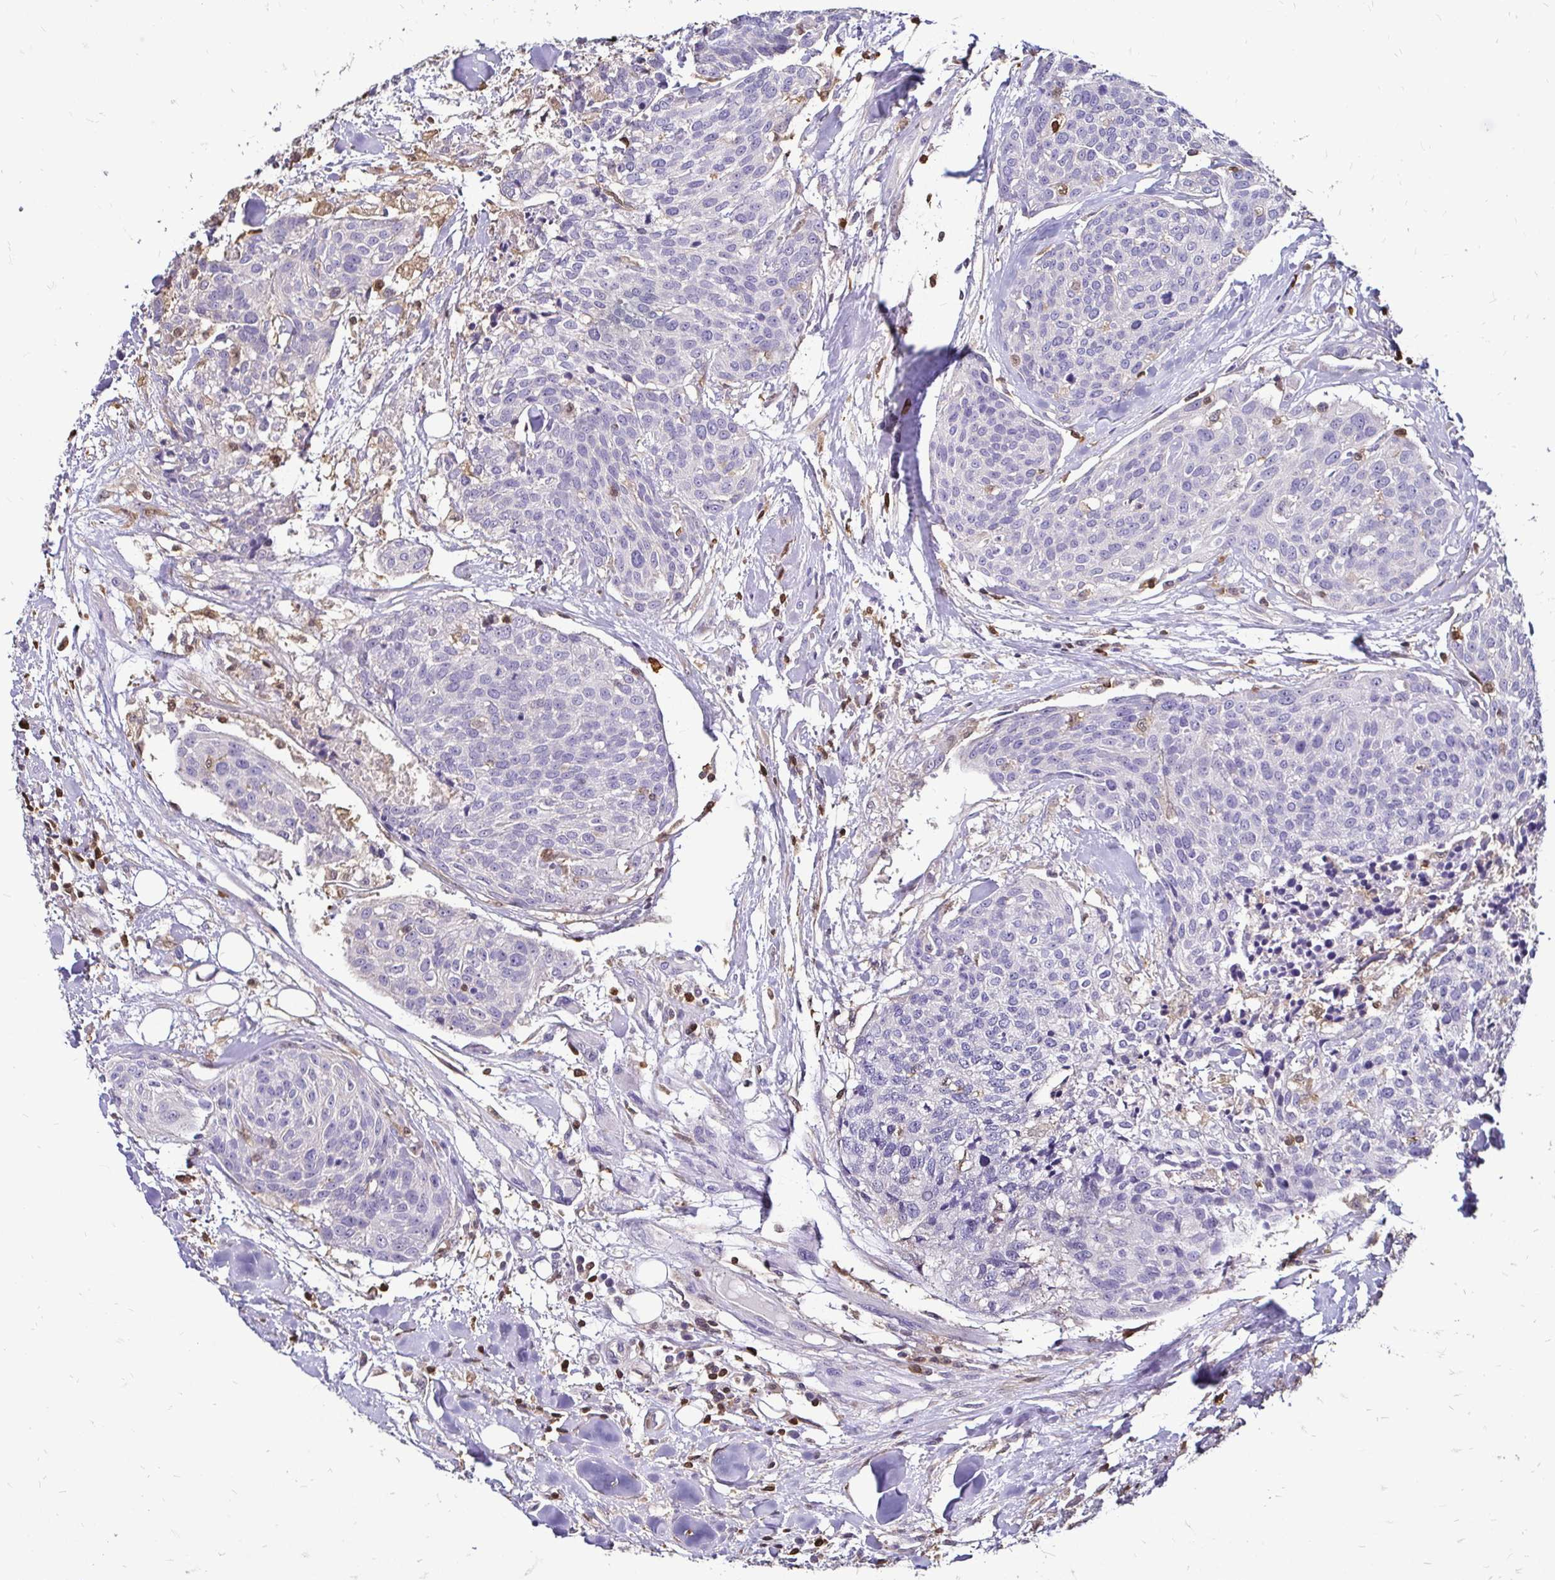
{"staining": {"intensity": "negative", "quantity": "none", "location": "none"}, "tissue": "head and neck cancer", "cell_type": "Tumor cells", "image_type": "cancer", "snomed": [{"axis": "morphology", "description": "Squamous cell carcinoma, NOS"}, {"axis": "topography", "description": "Oral tissue"}, {"axis": "topography", "description": "Head-Neck"}], "caption": "Immunohistochemistry (IHC) photomicrograph of human squamous cell carcinoma (head and neck) stained for a protein (brown), which demonstrates no expression in tumor cells.", "gene": "ZFP1", "patient": {"sex": "male", "age": 64}}